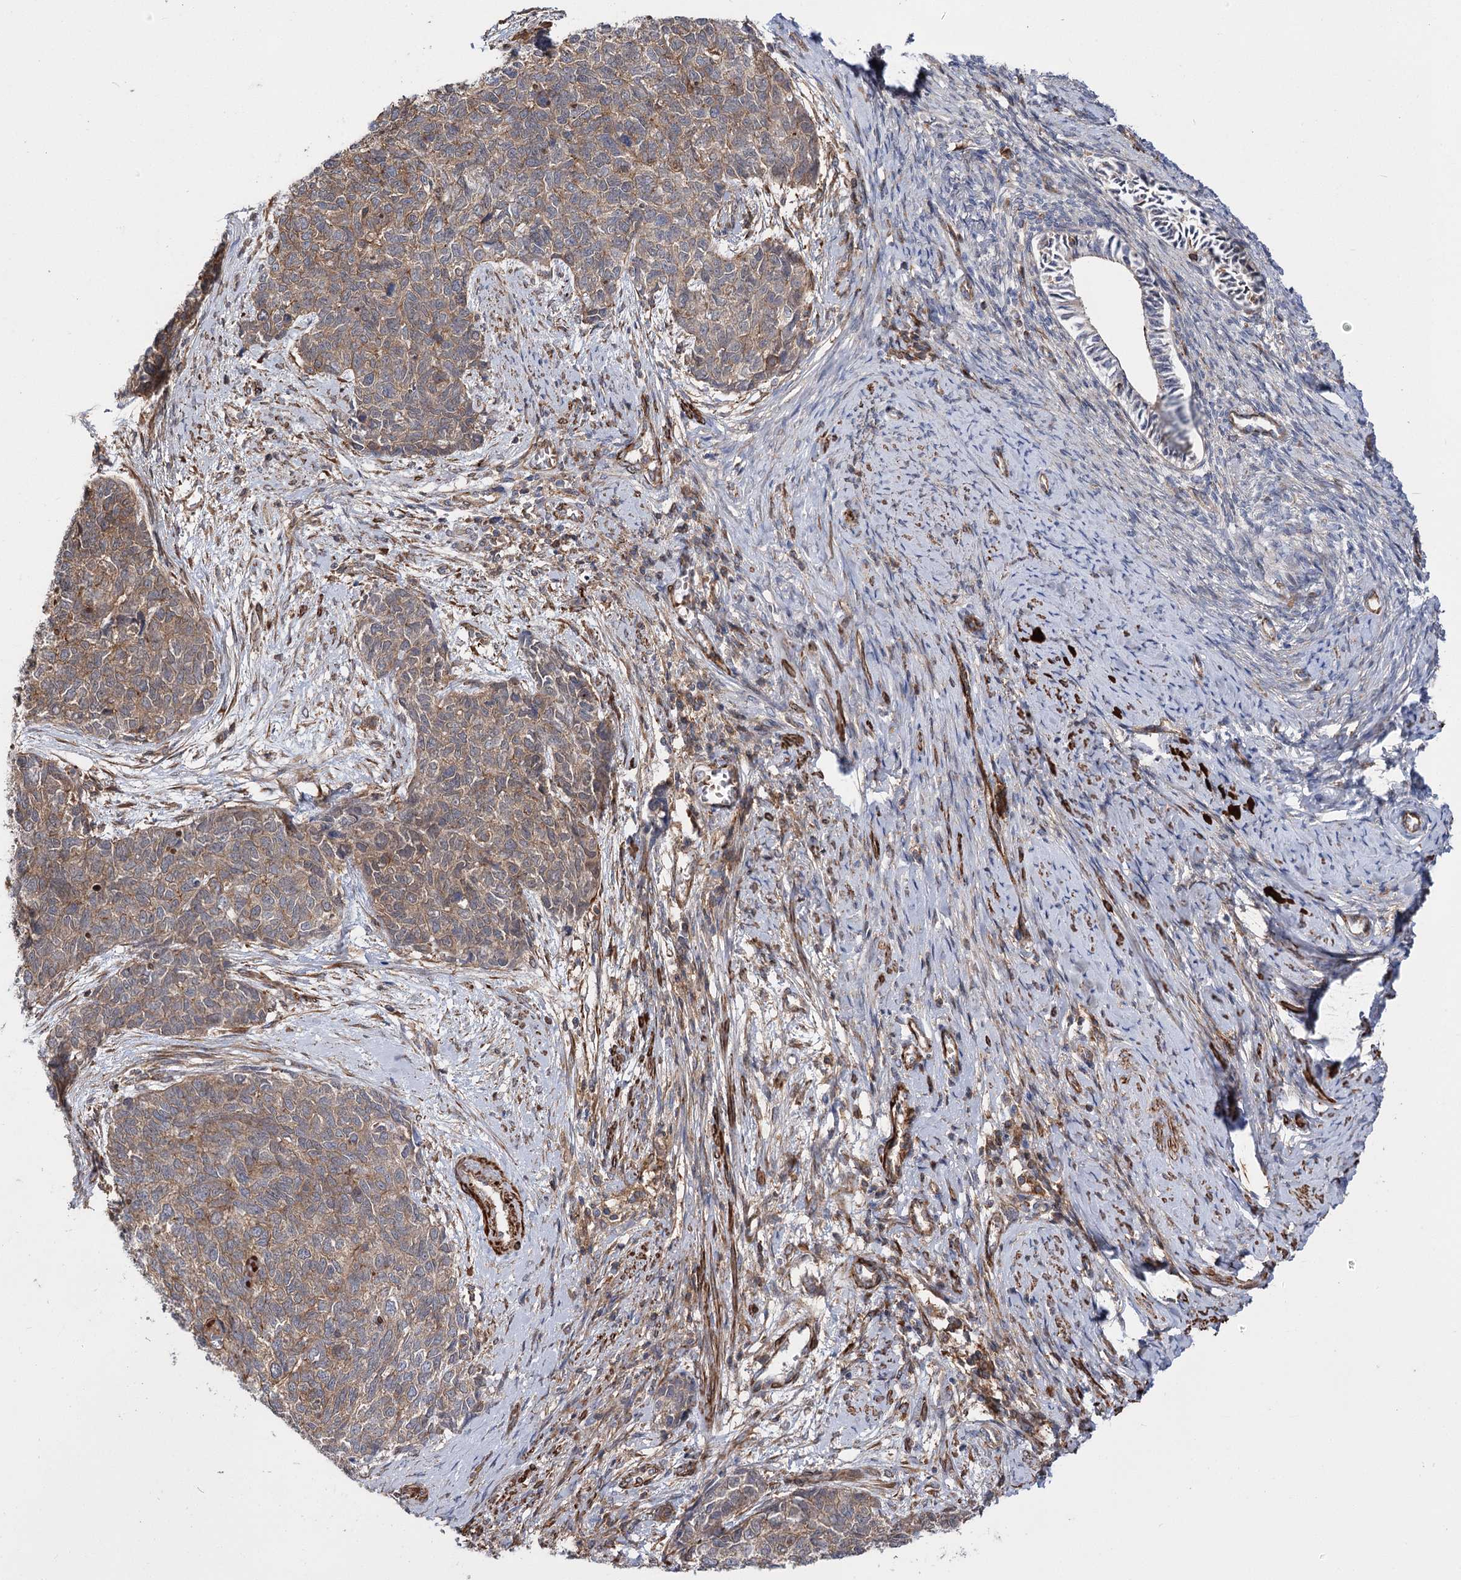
{"staining": {"intensity": "moderate", "quantity": "25%-75%", "location": "cytoplasmic/membranous"}, "tissue": "cervical cancer", "cell_type": "Tumor cells", "image_type": "cancer", "snomed": [{"axis": "morphology", "description": "Squamous cell carcinoma, NOS"}, {"axis": "topography", "description": "Cervix"}], "caption": "DAB (3,3'-diaminobenzidine) immunohistochemical staining of human squamous cell carcinoma (cervical) displays moderate cytoplasmic/membranous protein expression in approximately 25%-75% of tumor cells.", "gene": "DPP3", "patient": {"sex": "female", "age": 63}}